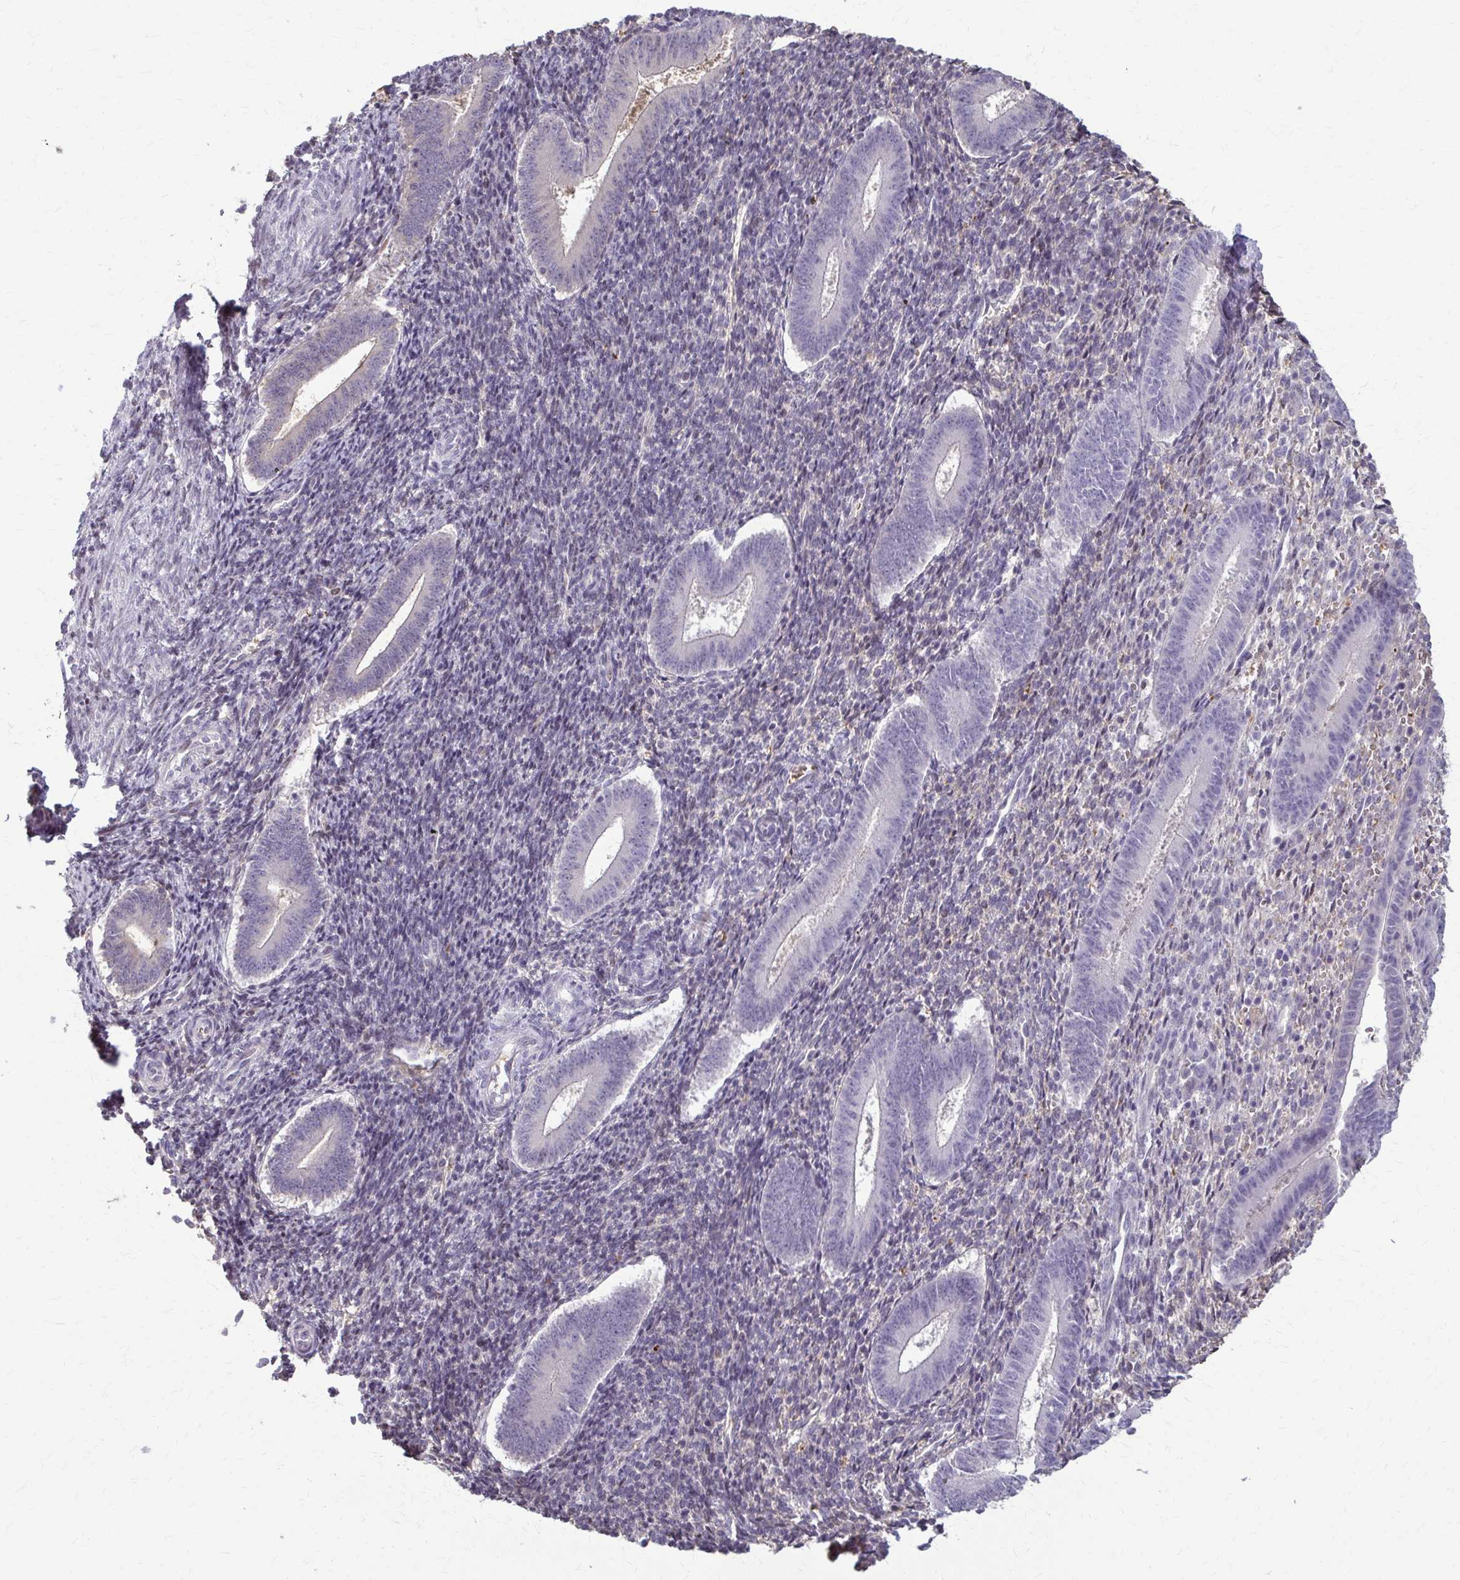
{"staining": {"intensity": "negative", "quantity": "none", "location": "none"}, "tissue": "endometrium", "cell_type": "Cells in endometrial stroma", "image_type": "normal", "snomed": [{"axis": "morphology", "description": "Normal tissue, NOS"}, {"axis": "topography", "description": "Endometrium"}], "caption": "DAB immunohistochemical staining of benign endometrium reveals no significant positivity in cells in endometrial stroma. Brightfield microscopy of immunohistochemistry stained with DAB (3,3'-diaminobenzidine) (brown) and hematoxylin (blue), captured at high magnification.", "gene": "ZNF34", "patient": {"sex": "female", "age": 25}}